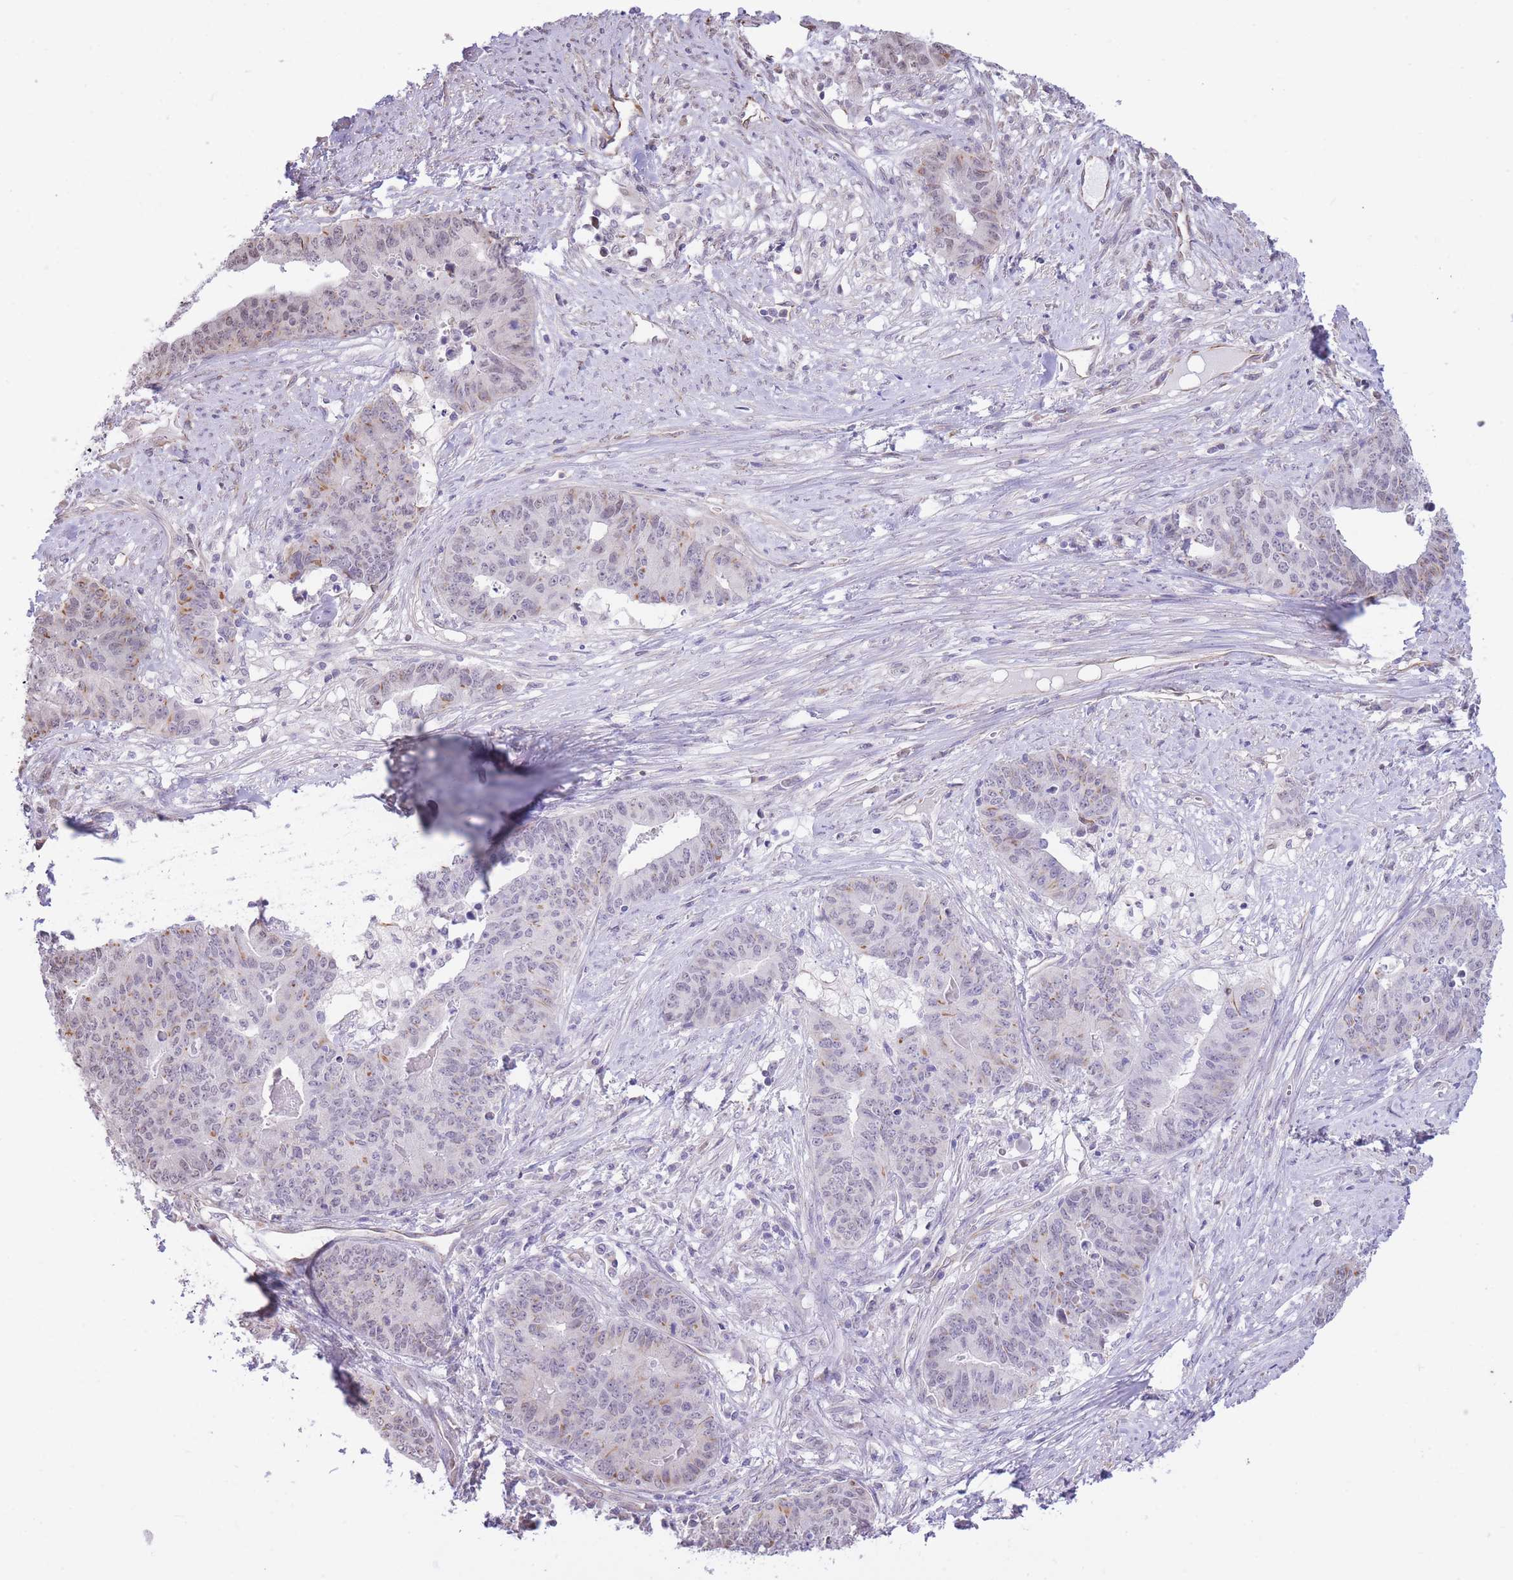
{"staining": {"intensity": "weak", "quantity": "<25%", "location": "cytoplasmic/membranous"}, "tissue": "endometrial cancer", "cell_type": "Tumor cells", "image_type": "cancer", "snomed": [{"axis": "morphology", "description": "Adenocarcinoma, NOS"}, {"axis": "topography", "description": "Endometrium"}], "caption": "The immunohistochemistry micrograph has no significant positivity in tumor cells of endometrial cancer (adenocarcinoma) tissue. (IHC, brightfield microscopy, high magnification).", "gene": "PSG8", "patient": {"sex": "female", "age": 59}}